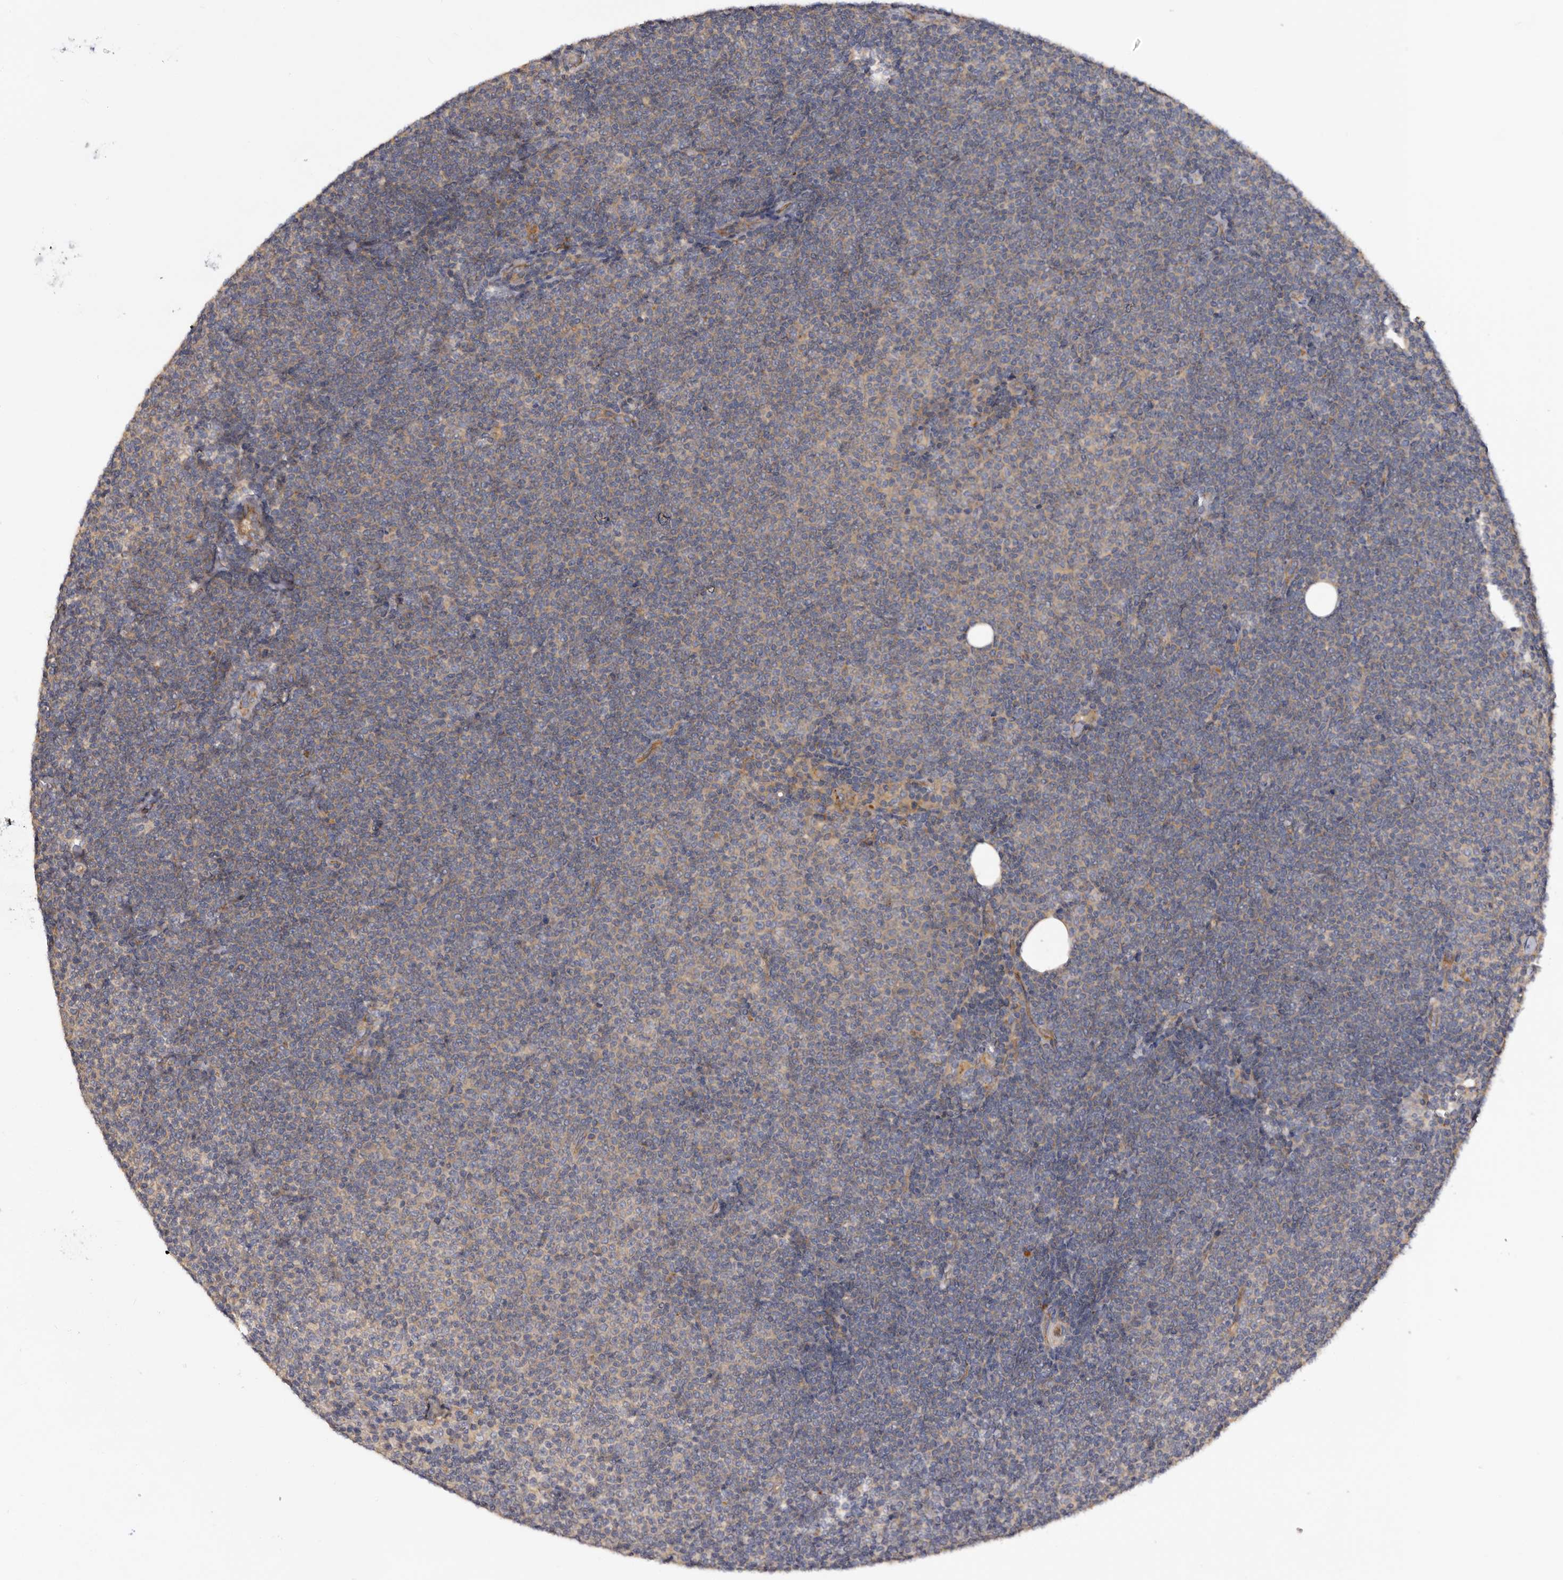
{"staining": {"intensity": "negative", "quantity": "none", "location": "none"}, "tissue": "lymphoma", "cell_type": "Tumor cells", "image_type": "cancer", "snomed": [{"axis": "morphology", "description": "Malignant lymphoma, non-Hodgkin's type, Low grade"}, {"axis": "topography", "description": "Lymph node"}], "caption": "The micrograph shows no staining of tumor cells in malignant lymphoma, non-Hodgkin's type (low-grade).", "gene": "INKA2", "patient": {"sex": "female", "age": 53}}